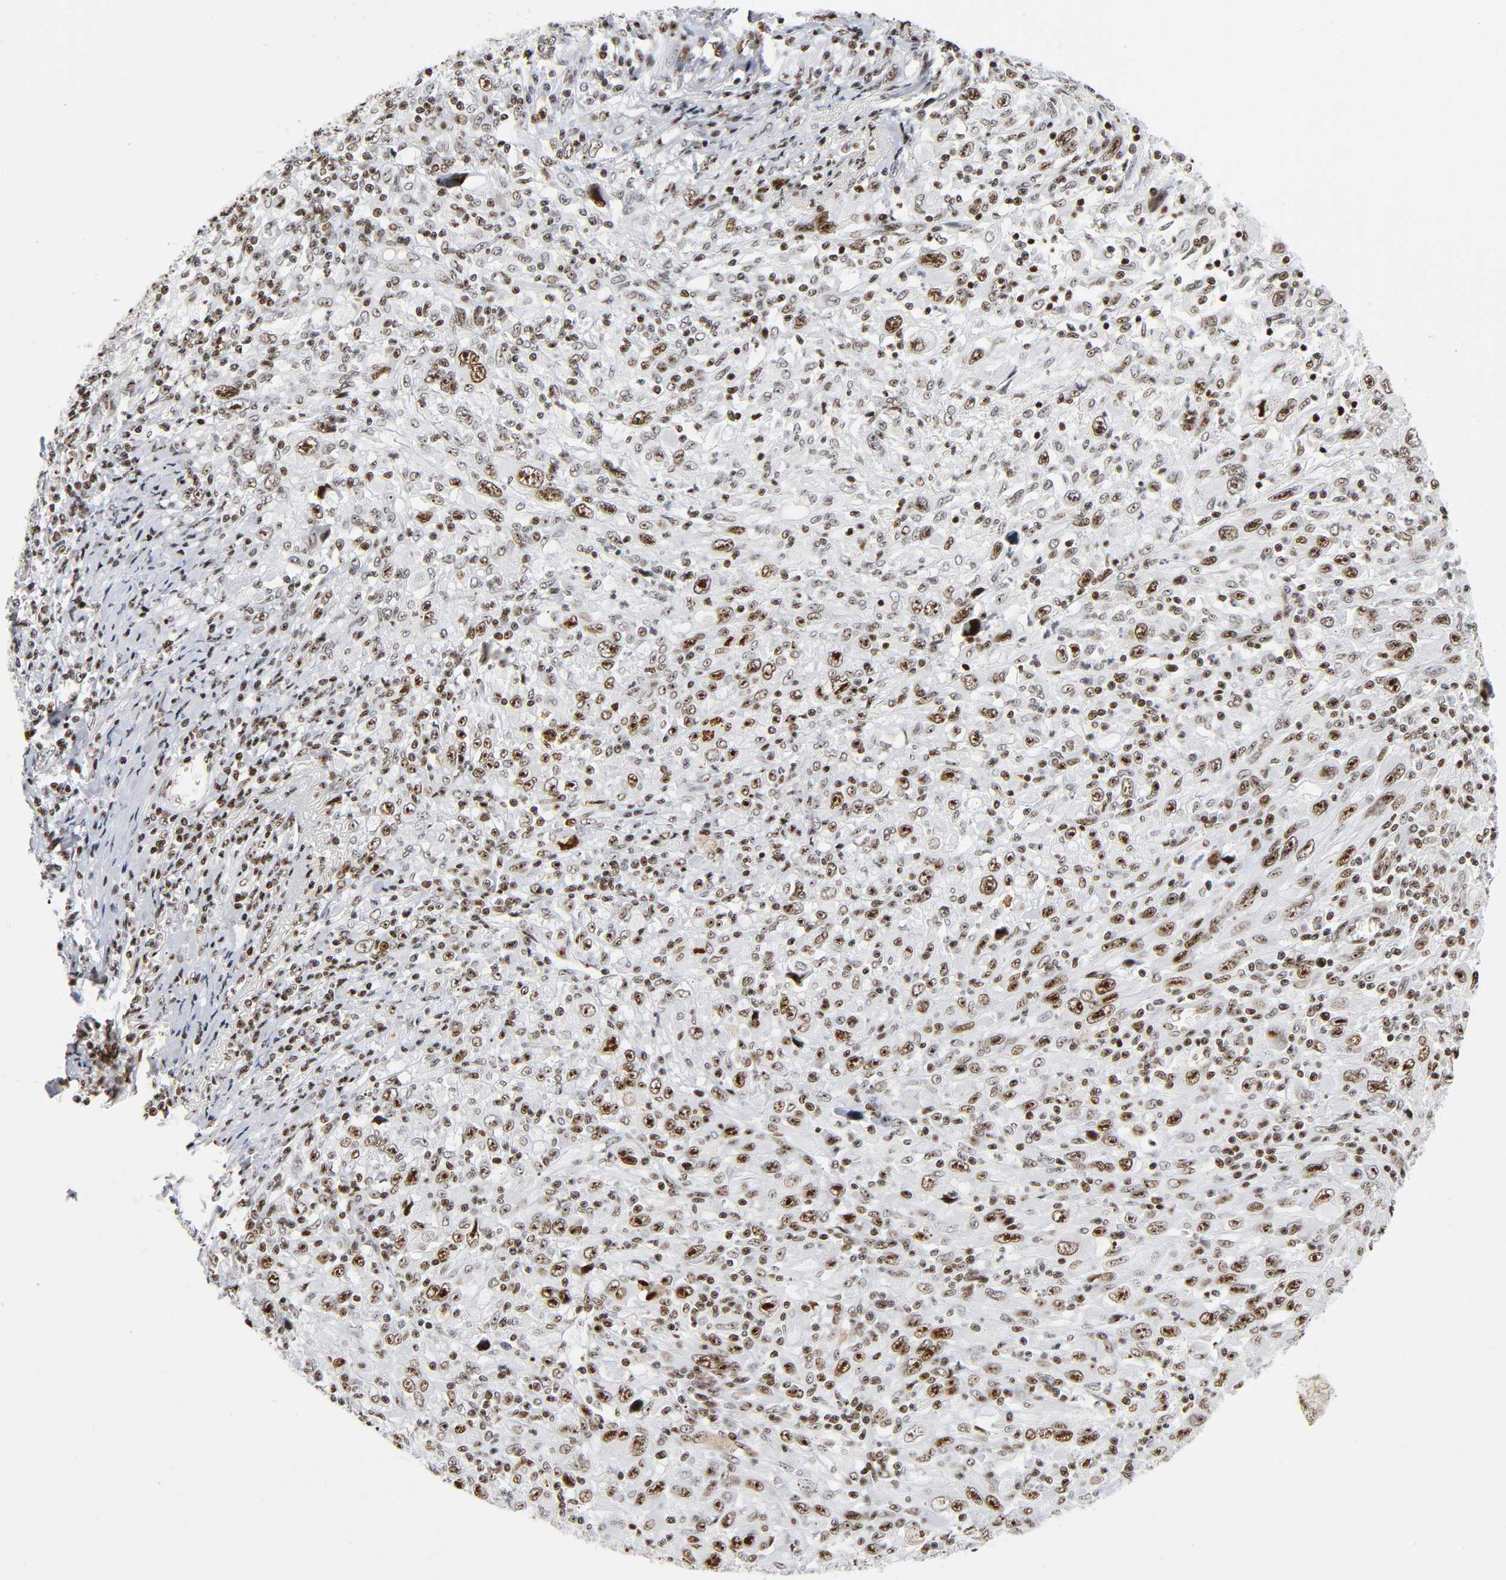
{"staining": {"intensity": "strong", "quantity": ">75%", "location": "nuclear"}, "tissue": "melanoma", "cell_type": "Tumor cells", "image_type": "cancer", "snomed": [{"axis": "morphology", "description": "Malignant melanoma, Metastatic site"}, {"axis": "topography", "description": "Skin"}], "caption": "Protein staining reveals strong nuclear staining in about >75% of tumor cells in melanoma.", "gene": "UBTF", "patient": {"sex": "female", "age": 56}}